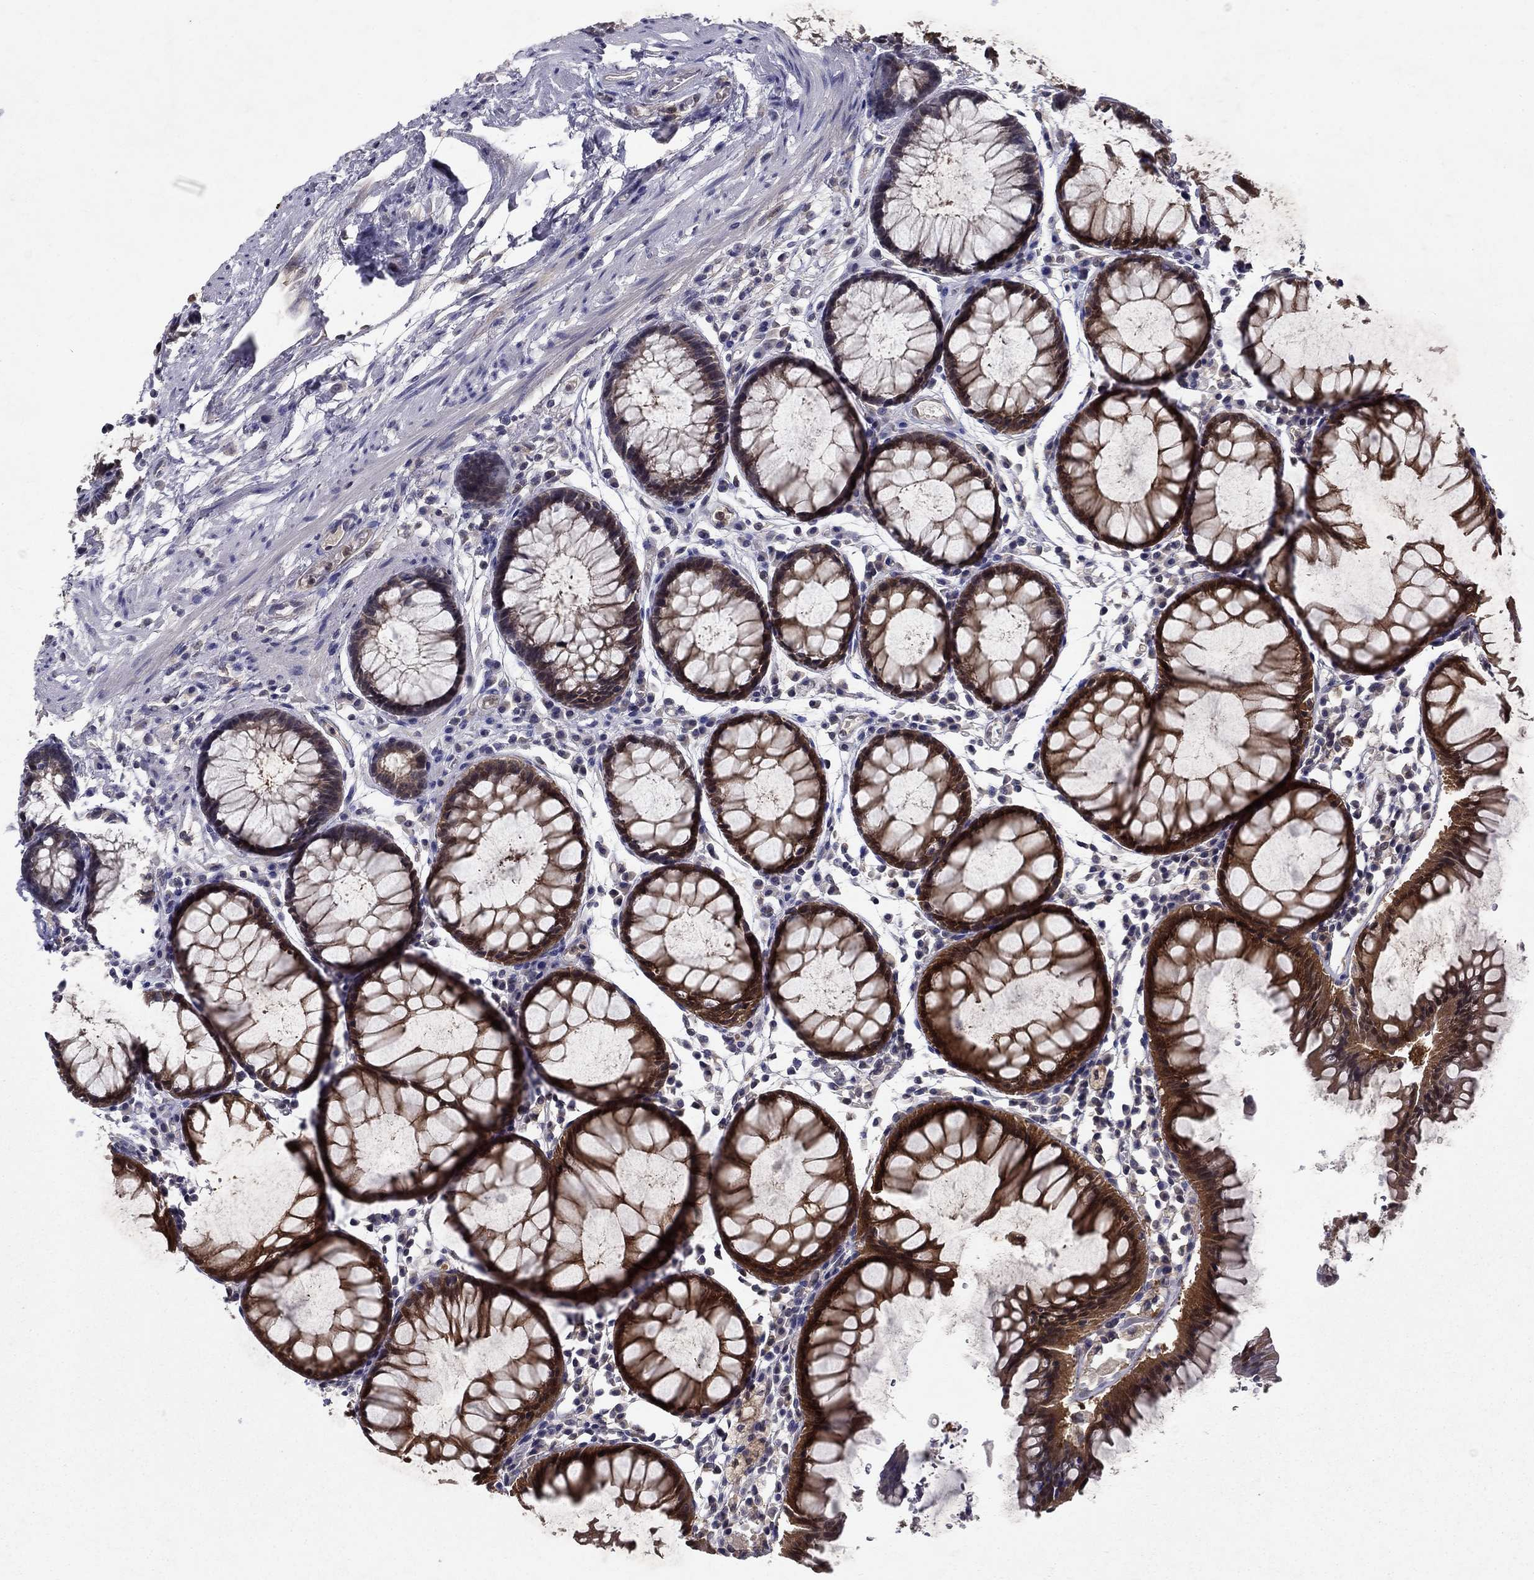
{"staining": {"intensity": "strong", "quantity": "25%-75%", "location": "cytoplasmic/membranous"}, "tissue": "rectum", "cell_type": "Glandular cells", "image_type": "normal", "snomed": [{"axis": "morphology", "description": "Normal tissue, NOS"}, {"axis": "topography", "description": "Rectum"}], "caption": "This is a photomicrograph of IHC staining of normal rectum, which shows strong expression in the cytoplasmic/membranous of glandular cells.", "gene": "GLTP", "patient": {"sex": "female", "age": 68}}